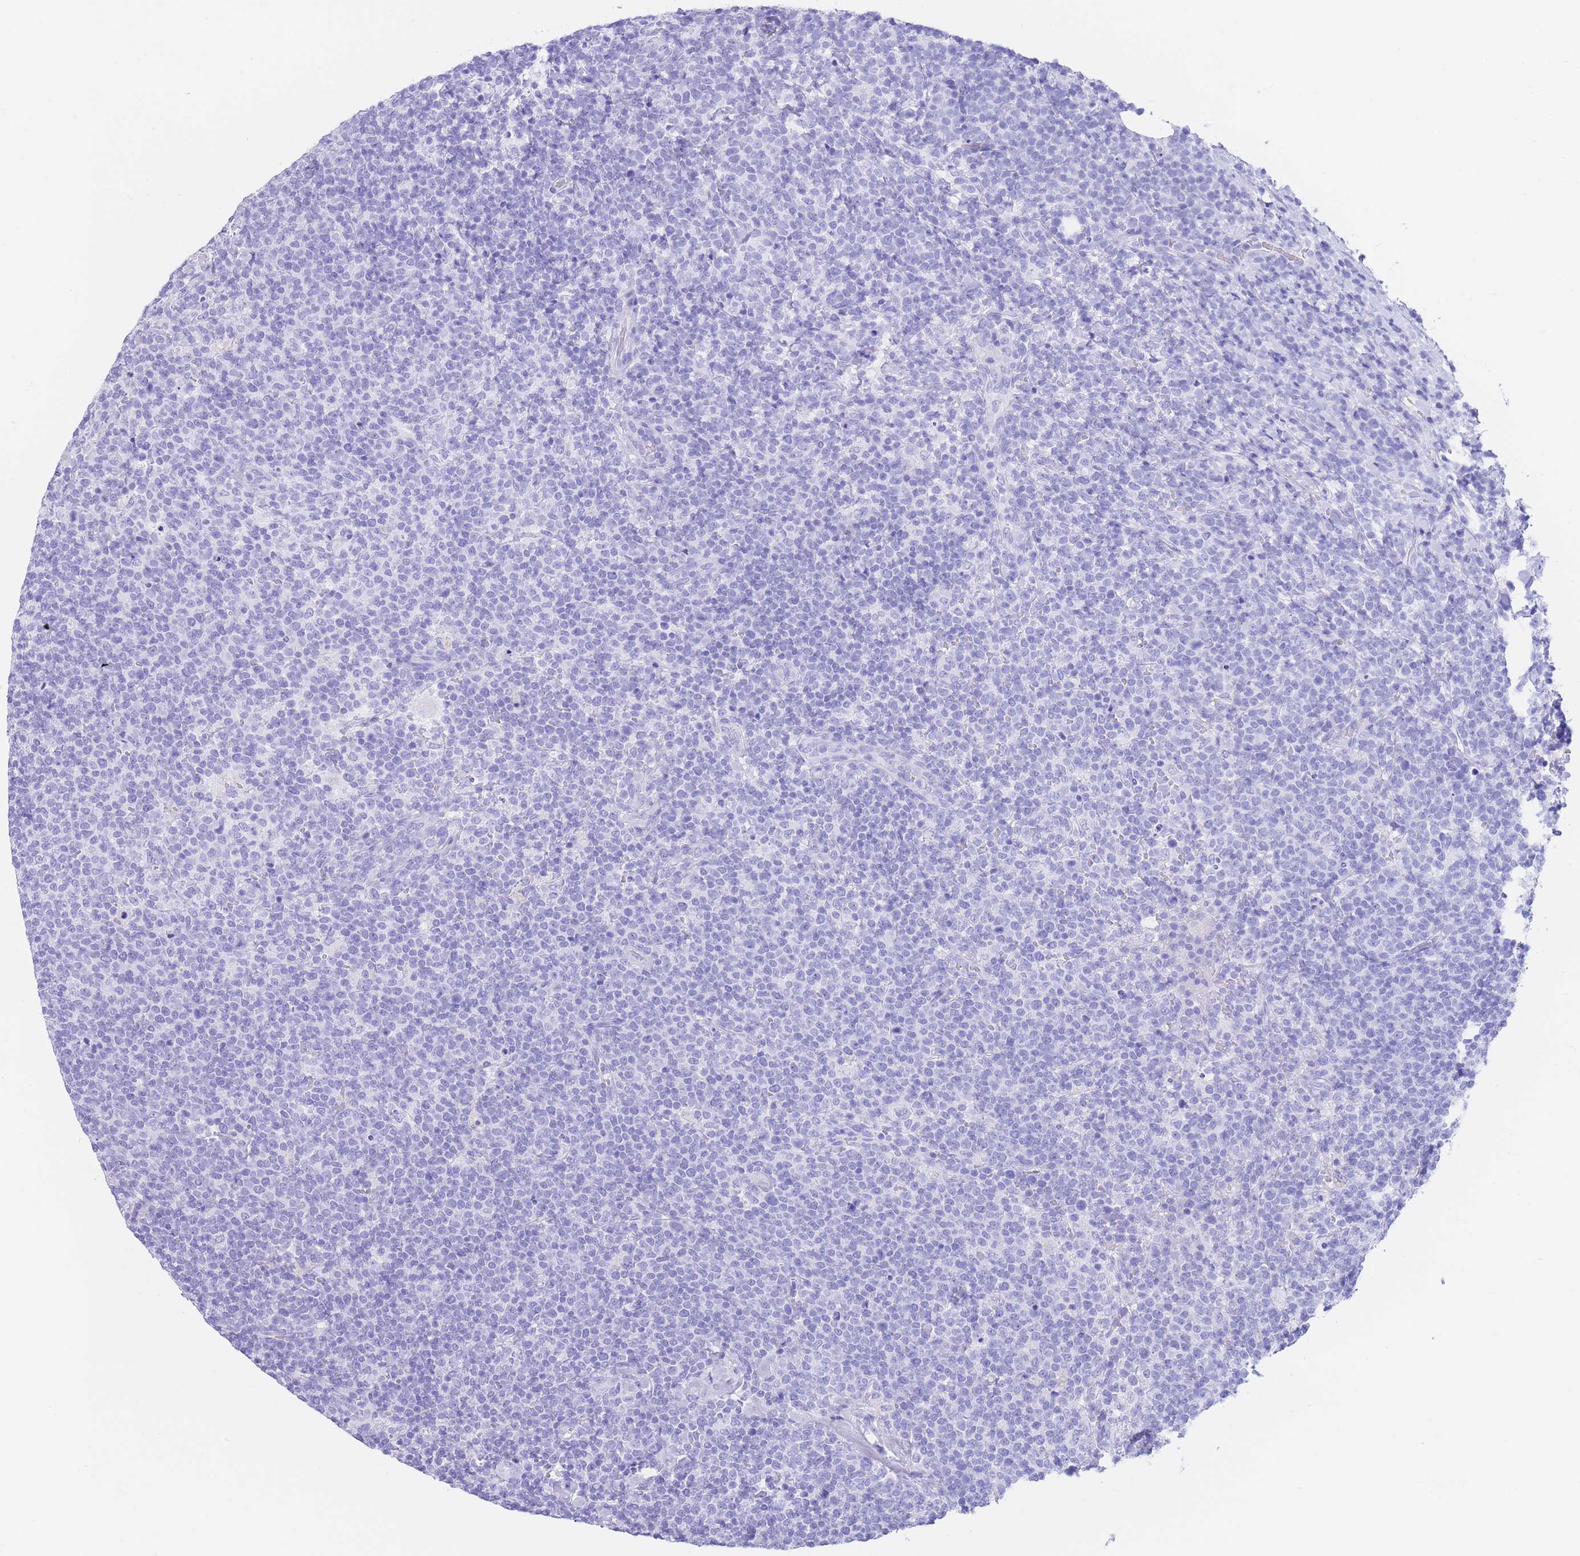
{"staining": {"intensity": "negative", "quantity": "none", "location": "none"}, "tissue": "lymphoma", "cell_type": "Tumor cells", "image_type": "cancer", "snomed": [{"axis": "morphology", "description": "Malignant lymphoma, non-Hodgkin's type, High grade"}, {"axis": "topography", "description": "Lymph node"}], "caption": "This is an IHC micrograph of lymphoma. There is no expression in tumor cells.", "gene": "SLCO1B3", "patient": {"sex": "male", "age": 61}}